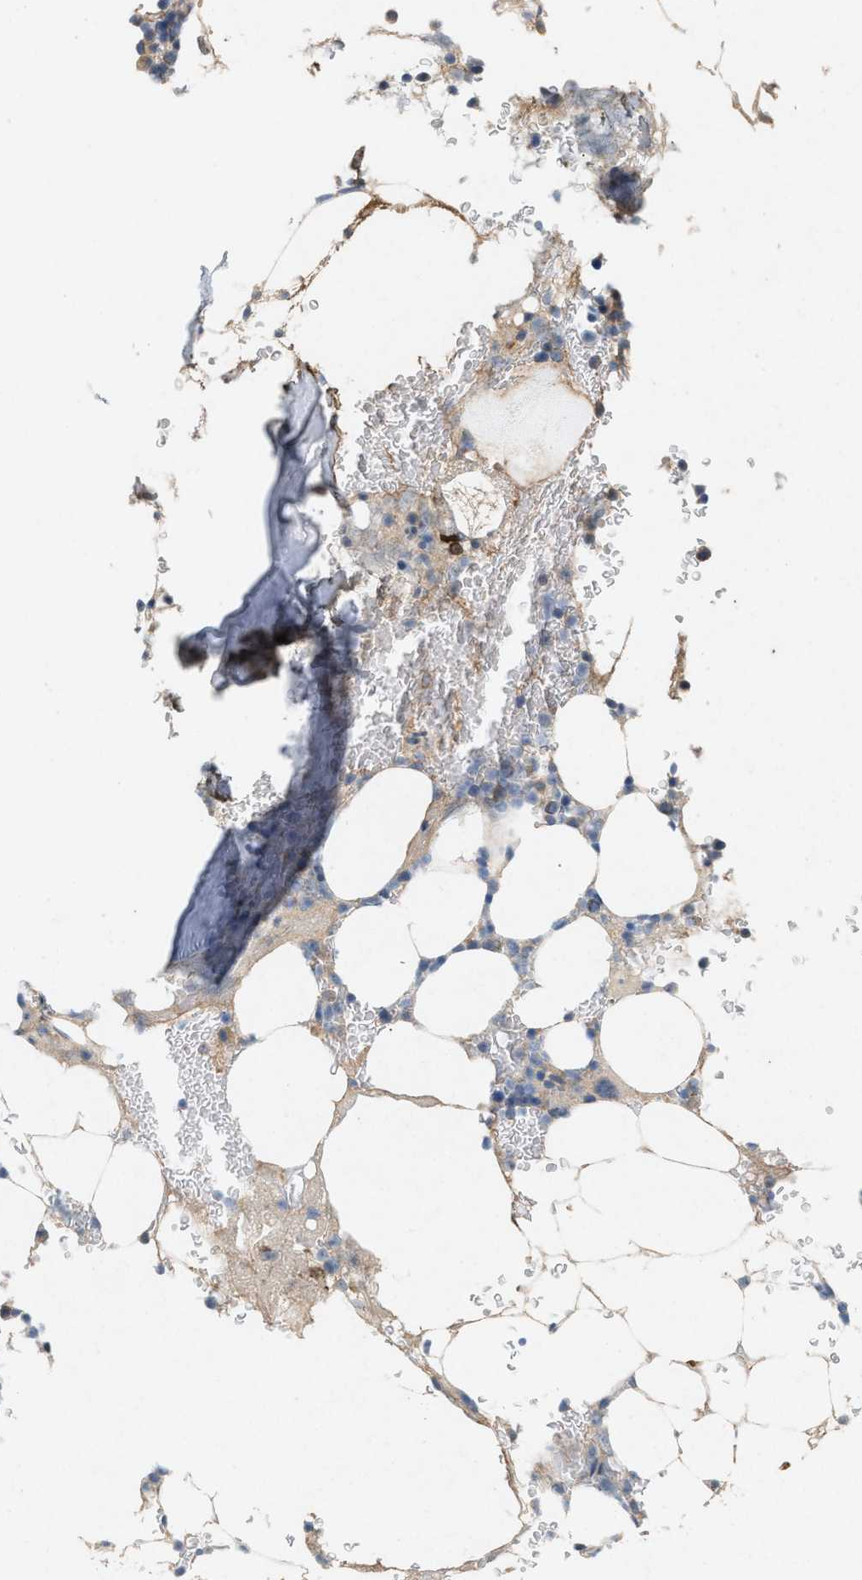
{"staining": {"intensity": "weak", "quantity": "25%-75%", "location": "cytoplasmic/membranous"}, "tissue": "bone marrow", "cell_type": "Hematopoietic cells", "image_type": "normal", "snomed": [{"axis": "morphology", "description": "Normal tissue, NOS"}, {"axis": "topography", "description": "Bone marrow"}], "caption": "Immunohistochemical staining of benign human bone marrow shows low levels of weak cytoplasmic/membranous expression in about 25%-75% of hematopoietic cells. The staining was performed using DAB to visualize the protein expression in brown, while the nuclei were stained in blue with hematoxylin (Magnification: 20x).", "gene": "DCAF7", "patient": {"sex": "female", "age": 81}}